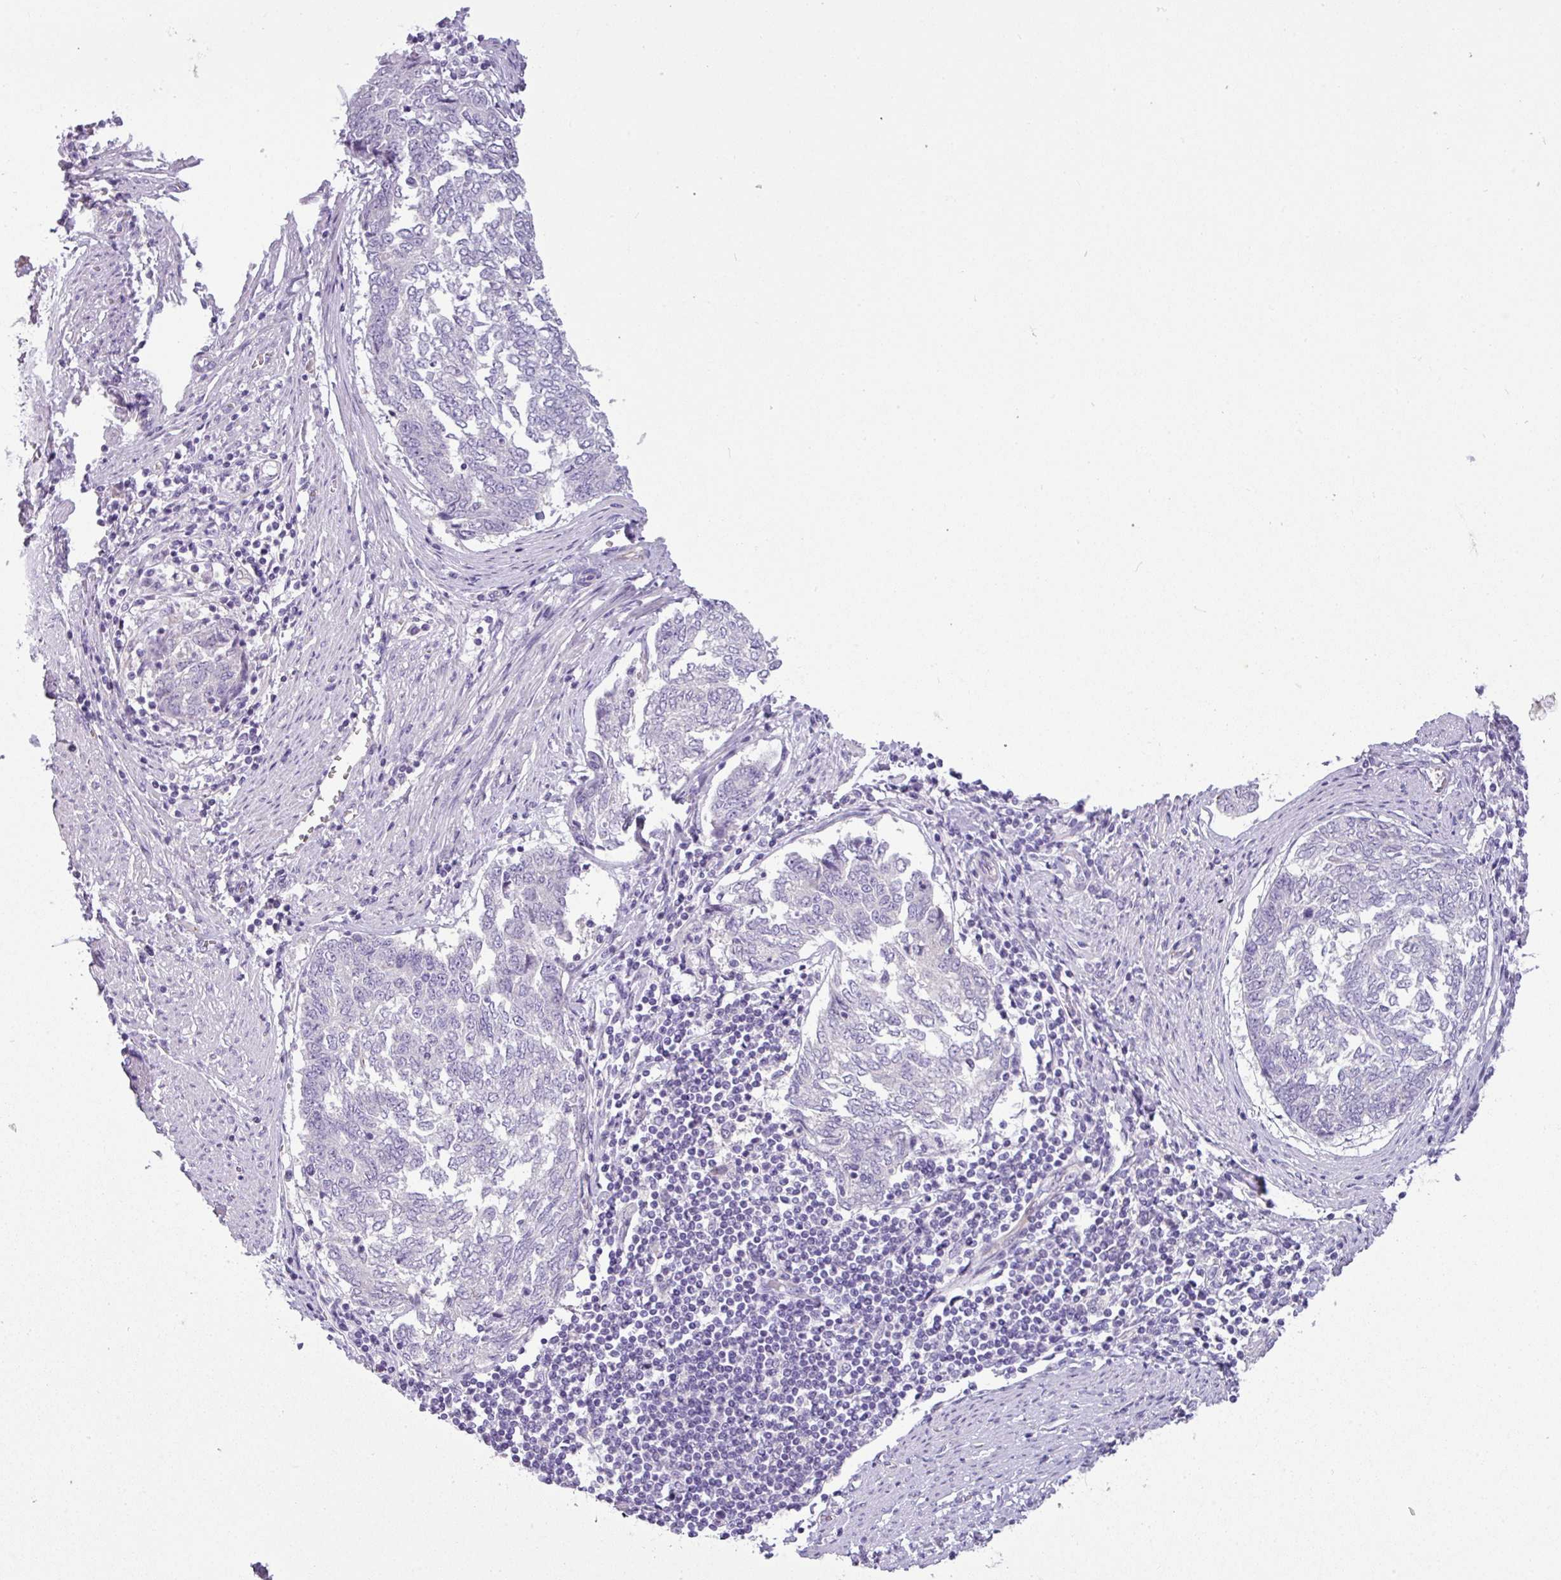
{"staining": {"intensity": "negative", "quantity": "none", "location": "none"}, "tissue": "endometrial cancer", "cell_type": "Tumor cells", "image_type": "cancer", "snomed": [{"axis": "morphology", "description": "Adenocarcinoma, NOS"}, {"axis": "topography", "description": "Endometrium"}], "caption": "IHC of endometrial cancer (adenocarcinoma) displays no expression in tumor cells. (DAB immunohistochemistry (IHC), high magnification).", "gene": "ENSG00000273748", "patient": {"sex": "female", "age": 80}}